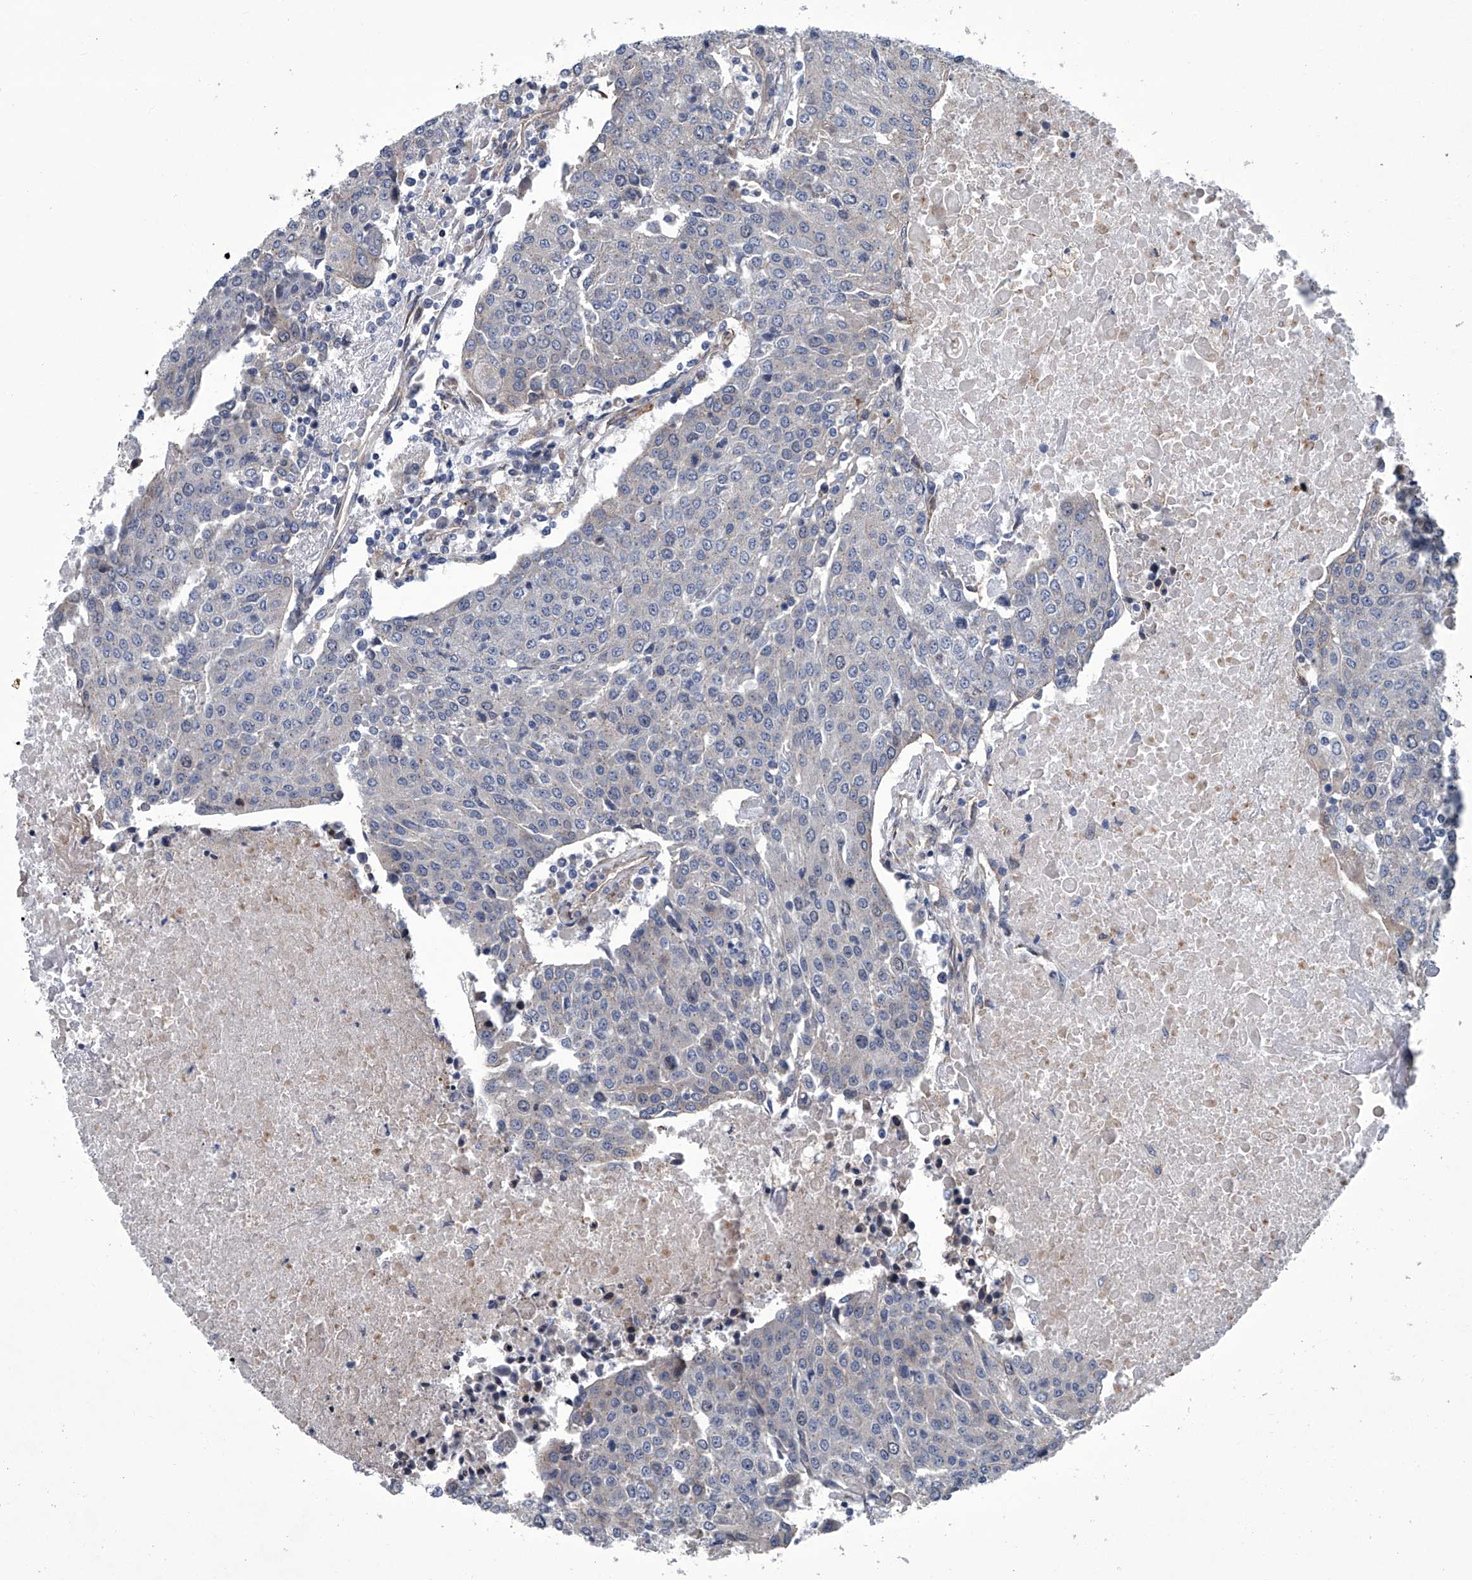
{"staining": {"intensity": "negative", "quantity": "none", "location": "none"}, "tissue": "urothelial cancer", "cell_type": "Tumor cells", "image_type": "cancer", "snomed": [{"axis": "morphology", "description": "Urothelial carcinoma, High grade"}, {"axis": "topography", "description": "Urinary bladder"}], "caption": "Micrograph shows no significant protein staining in tumor cells of urothelial cancer.", "gene": "ABCG1", "patient": {"sex": "female", "age": 85}}